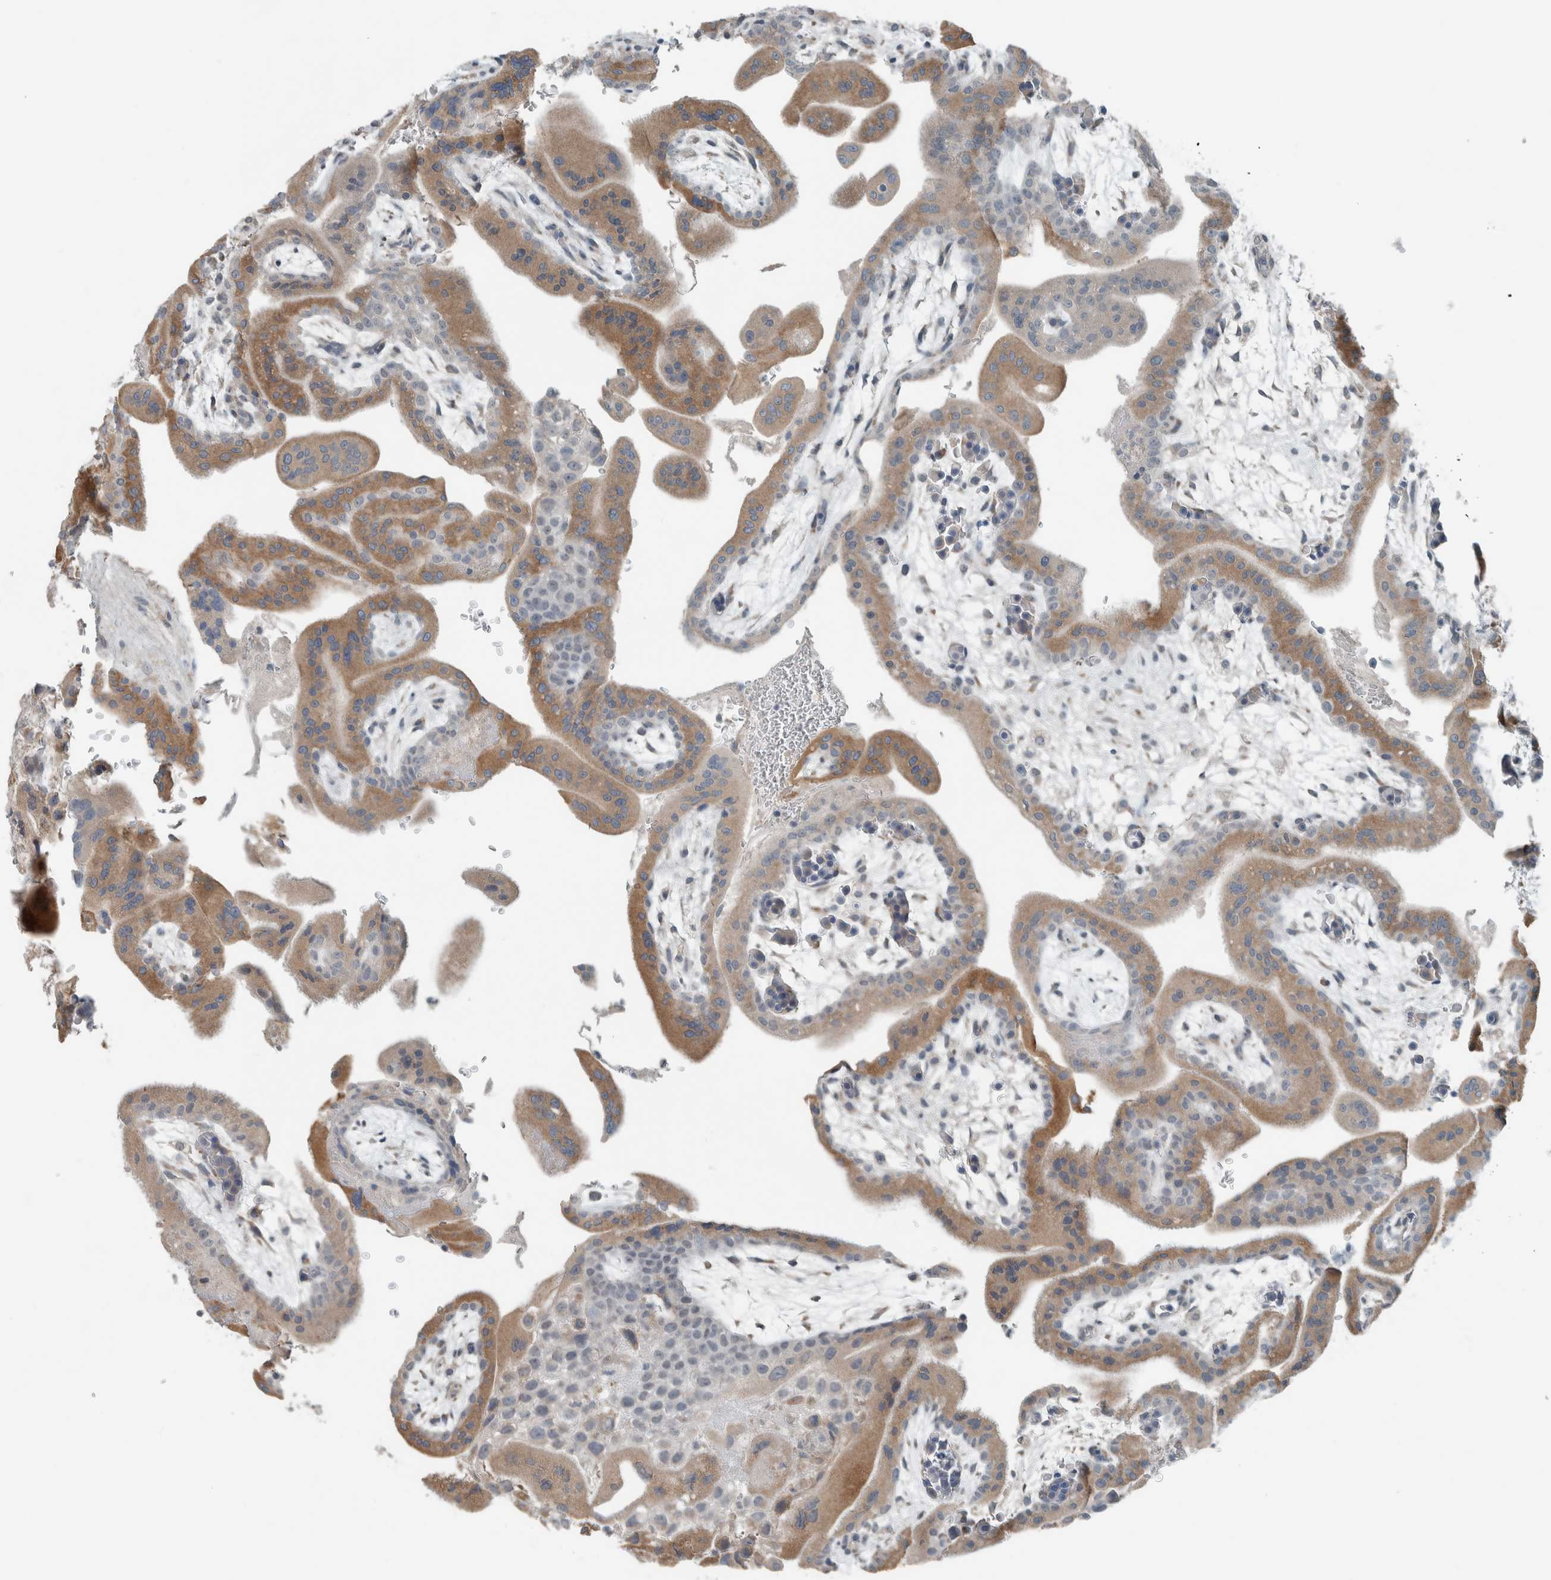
{"staining": {"intensity": "moderate", "quantity": "<25%", "location": "cytoplasmic/membranous"}, "tissue": "placenta", "cell_type": "Decidual cells", "image_type": "normal", "snomed": [{"axis": "morphology", "description": "Normal tissue, NOS"}, {"axis": "topography", "description": "Placenta"}], "caption": "DAB (3,3'-diaminobenzidine) immunohistochemical staining of benign human placenta displays moderate cytoplasmic/membranous protein positivity in approximately <25% of decidual cells.", "gene": "JADE2", "patient": {"sex": "female", "age": 35}}